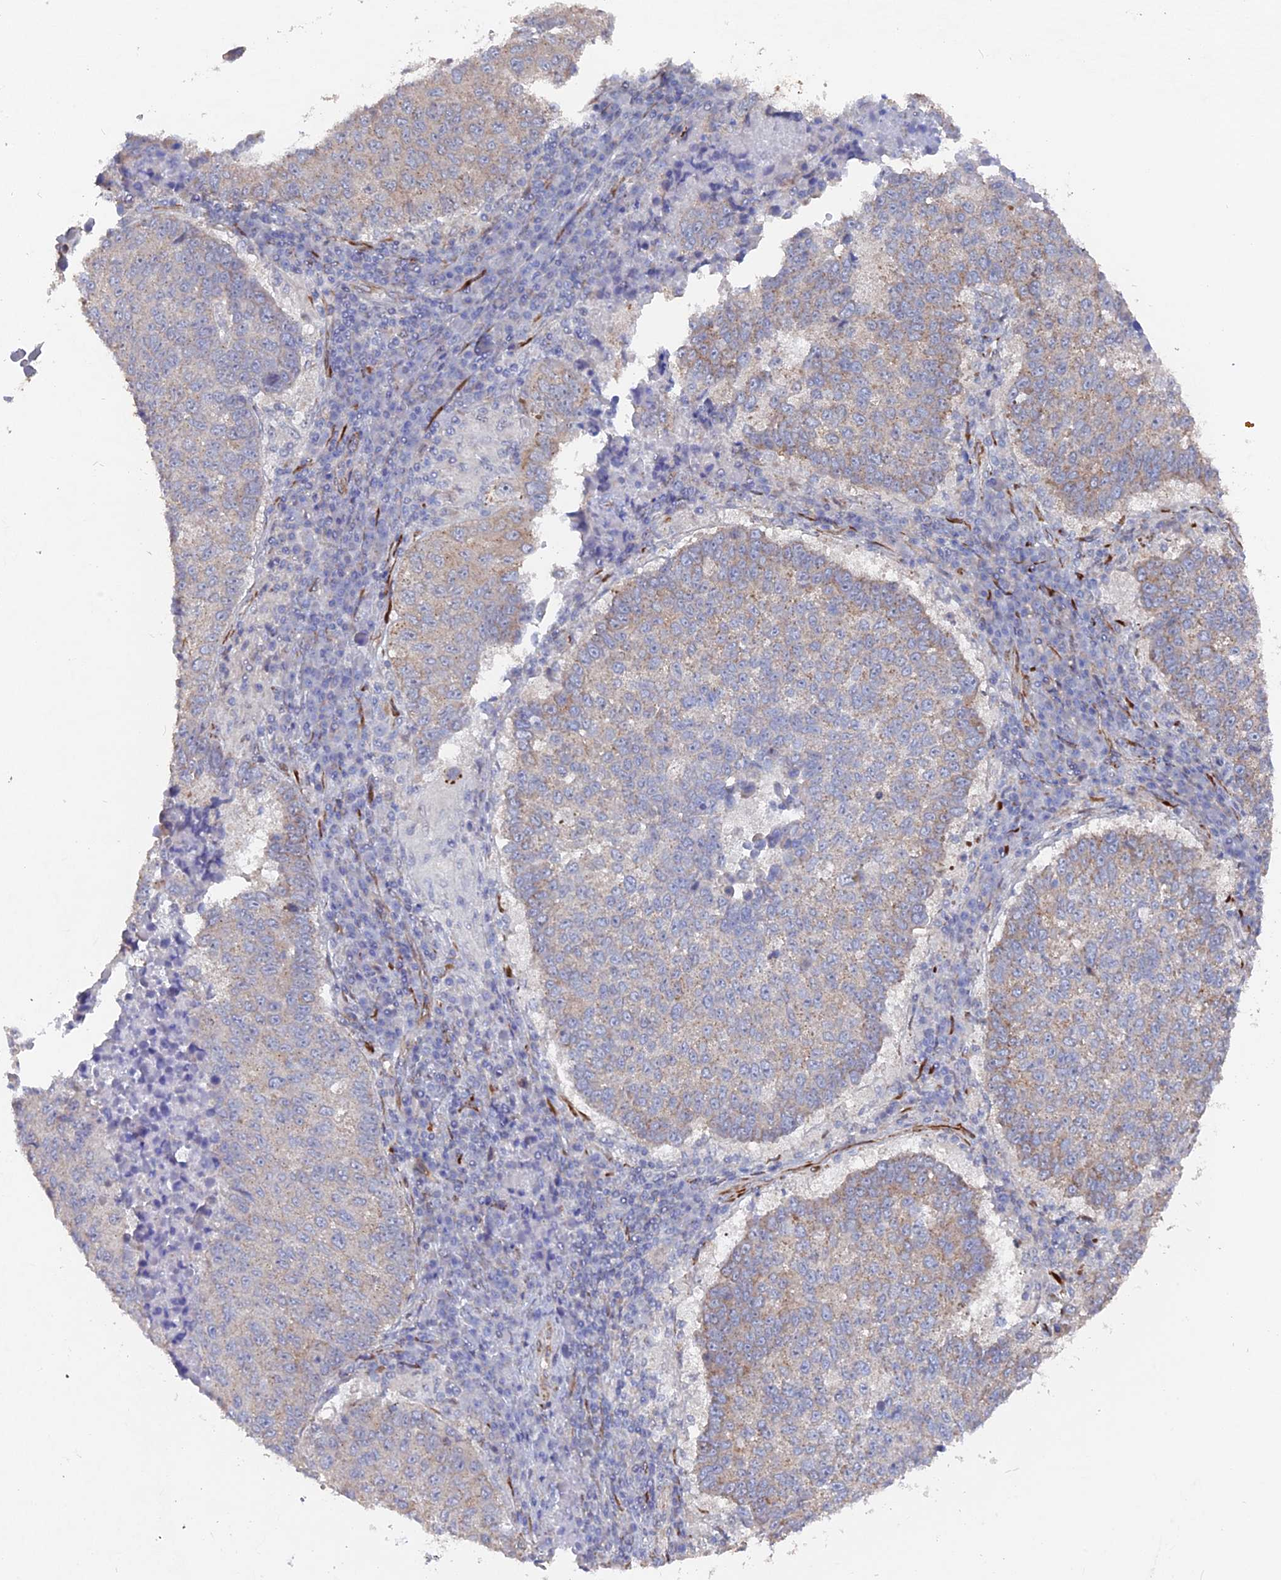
{"staining": {"intensity": "weak", "quantity": "25%-75%", "location": "cytoplasmic/membranous"}, "tissue": "lung cancer", "cell_type": "Tumor cells", "image_type": "cancer", "snomed": [{"axis": "morphology", "description": "Squamous cell carcinoma, NOS"}, {"axis": "topography", "description": "Lung"}], "caption": "A high-resolution photomicrograph shows immunohistochemistry (IHC) staining of lung squamous cell carcinoma, which demonstrates weak cytoplasmic/membranous staining in approximately 25%-75% of tumor cells.", "gene": "SEMG2", "patient": {"sex": "male", "age": 73}}